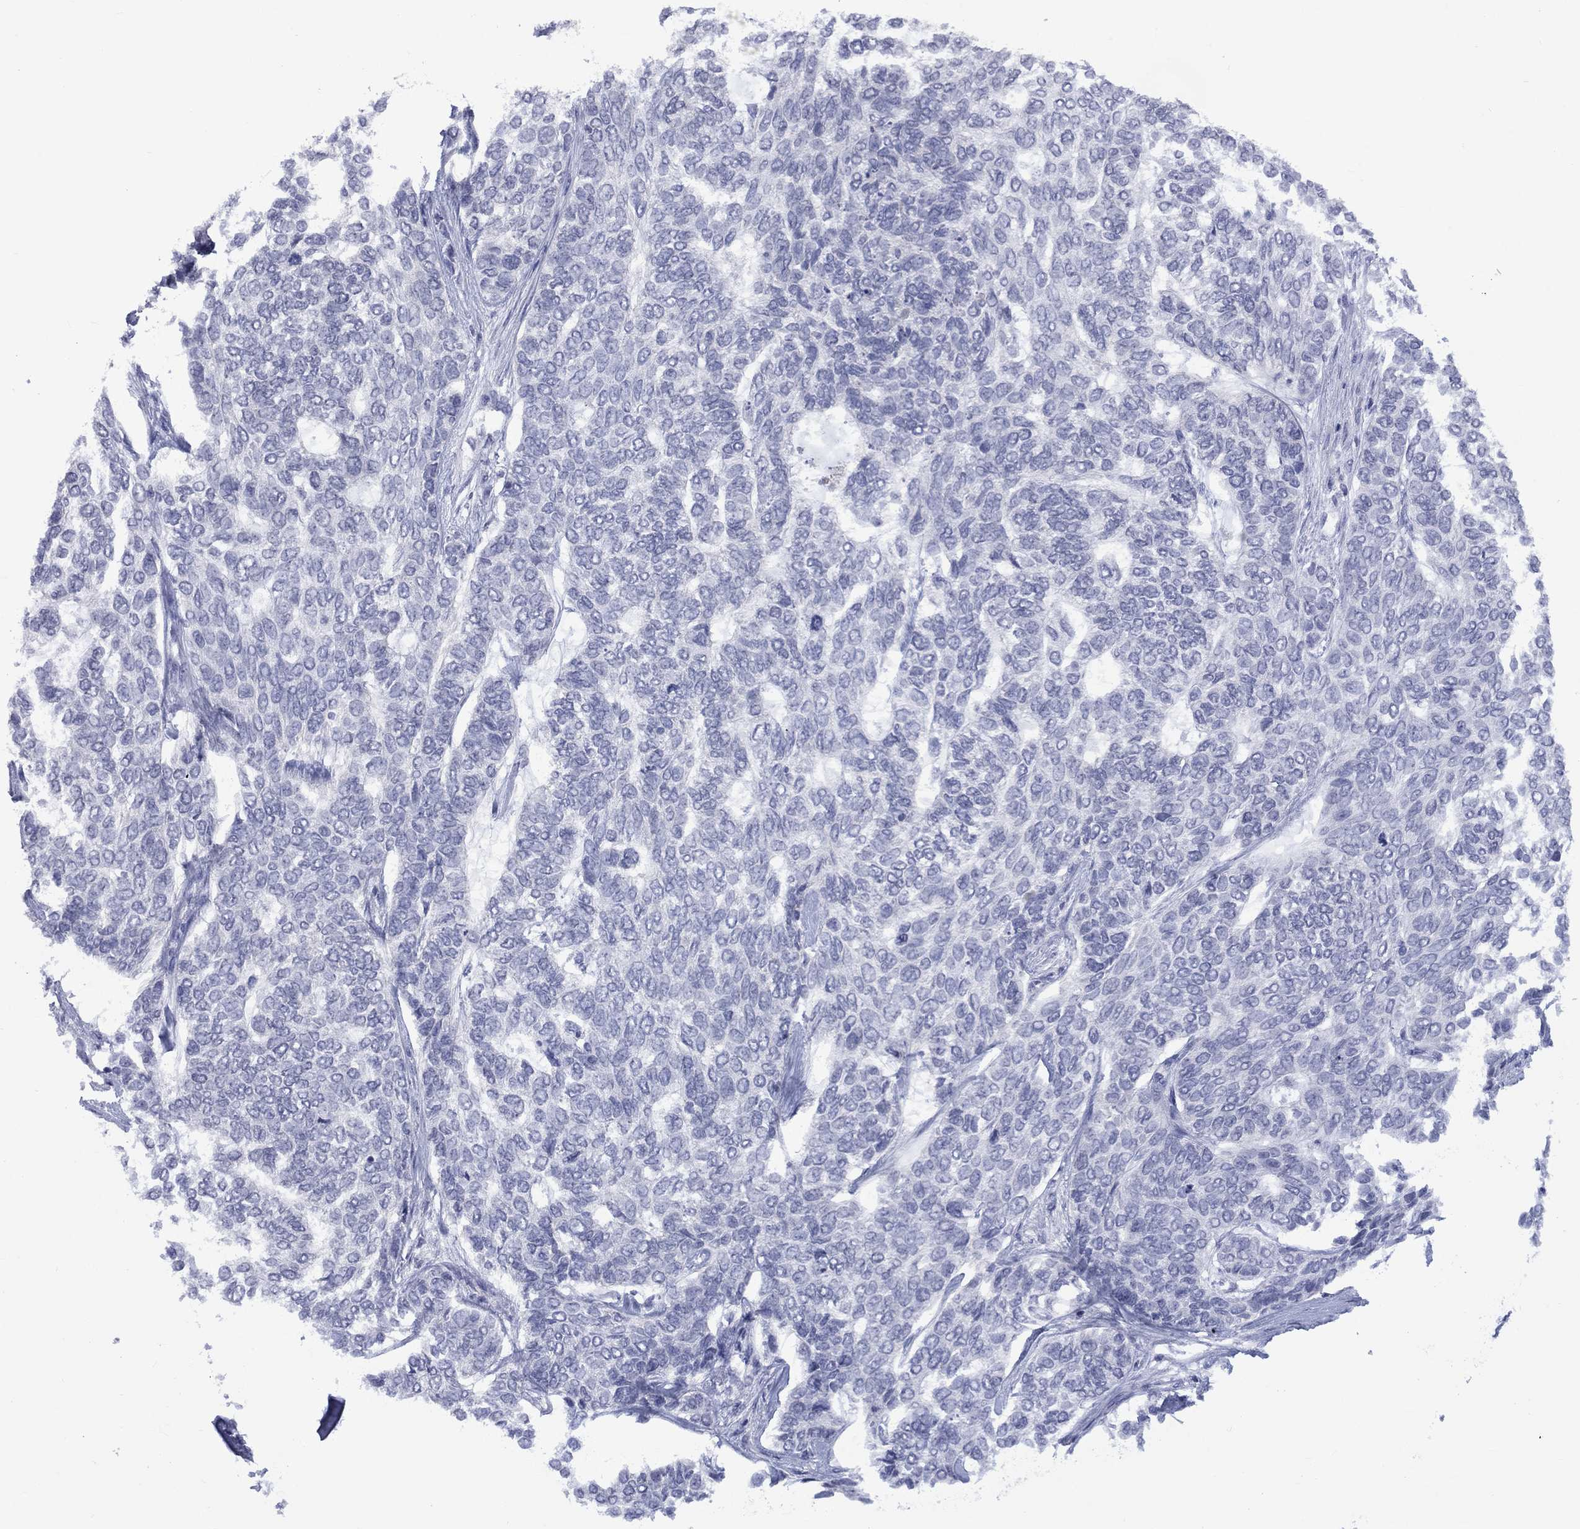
{"staining": {"intensity": "negative", "quantity": "none", "location": "none"}, "tissue": "skin cancer", "cell_type": "Tumor cells", "image_type": "cancer", "snomed": [{"axis": "morphology", "description": "Basal cell carcinoma"}, {"axis": "topography", "description": "Skin"}], "caption": "Tumor cells are negative for brown protein staining in skin basal cell carcinoma.", "gene": "NSMF", "patient": {"sex": "female", "age": 65}}